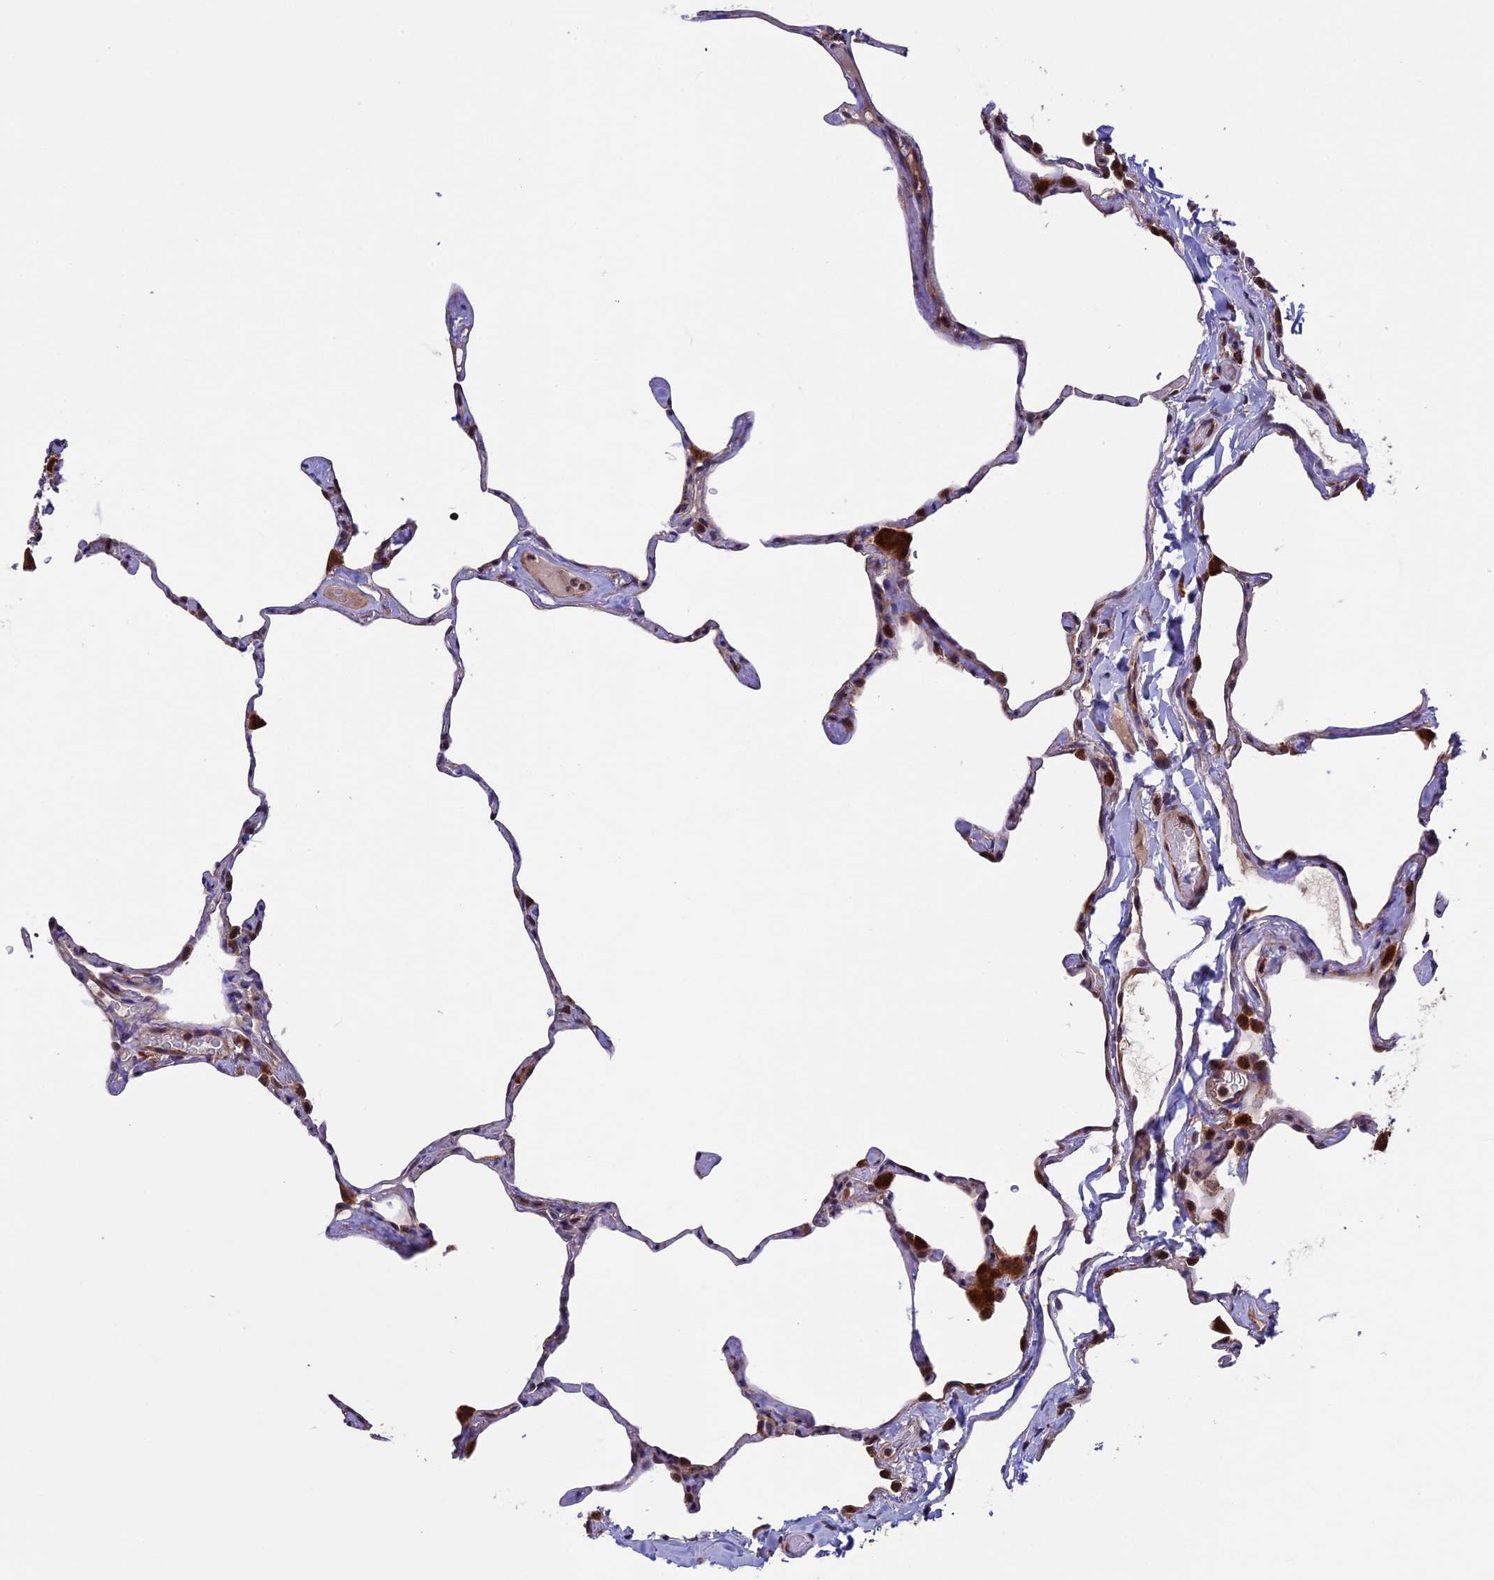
{"staining": {"intensity": "weak", "quantity": "25%-75%", "location": "cytoplasmic/membranous"}, "tissue": "lung", "cell_type": "Alveolar cells", "image_type": "normal", "snomed": [{"axis": "morphology", "description": "Normal tissue, NOS"}, {"axis": "topography", "description": "Lung"}], "caption": "The histopathology image reveals a brown stain indicating the presence of a protein in the cytoplasmic/membranous of alveolar cells in lung. (brown staining indicates protein expression, while blue staining denotes nuclei).", "gene": "RNF17", "patient": {"sex": "male", "age": 65}}